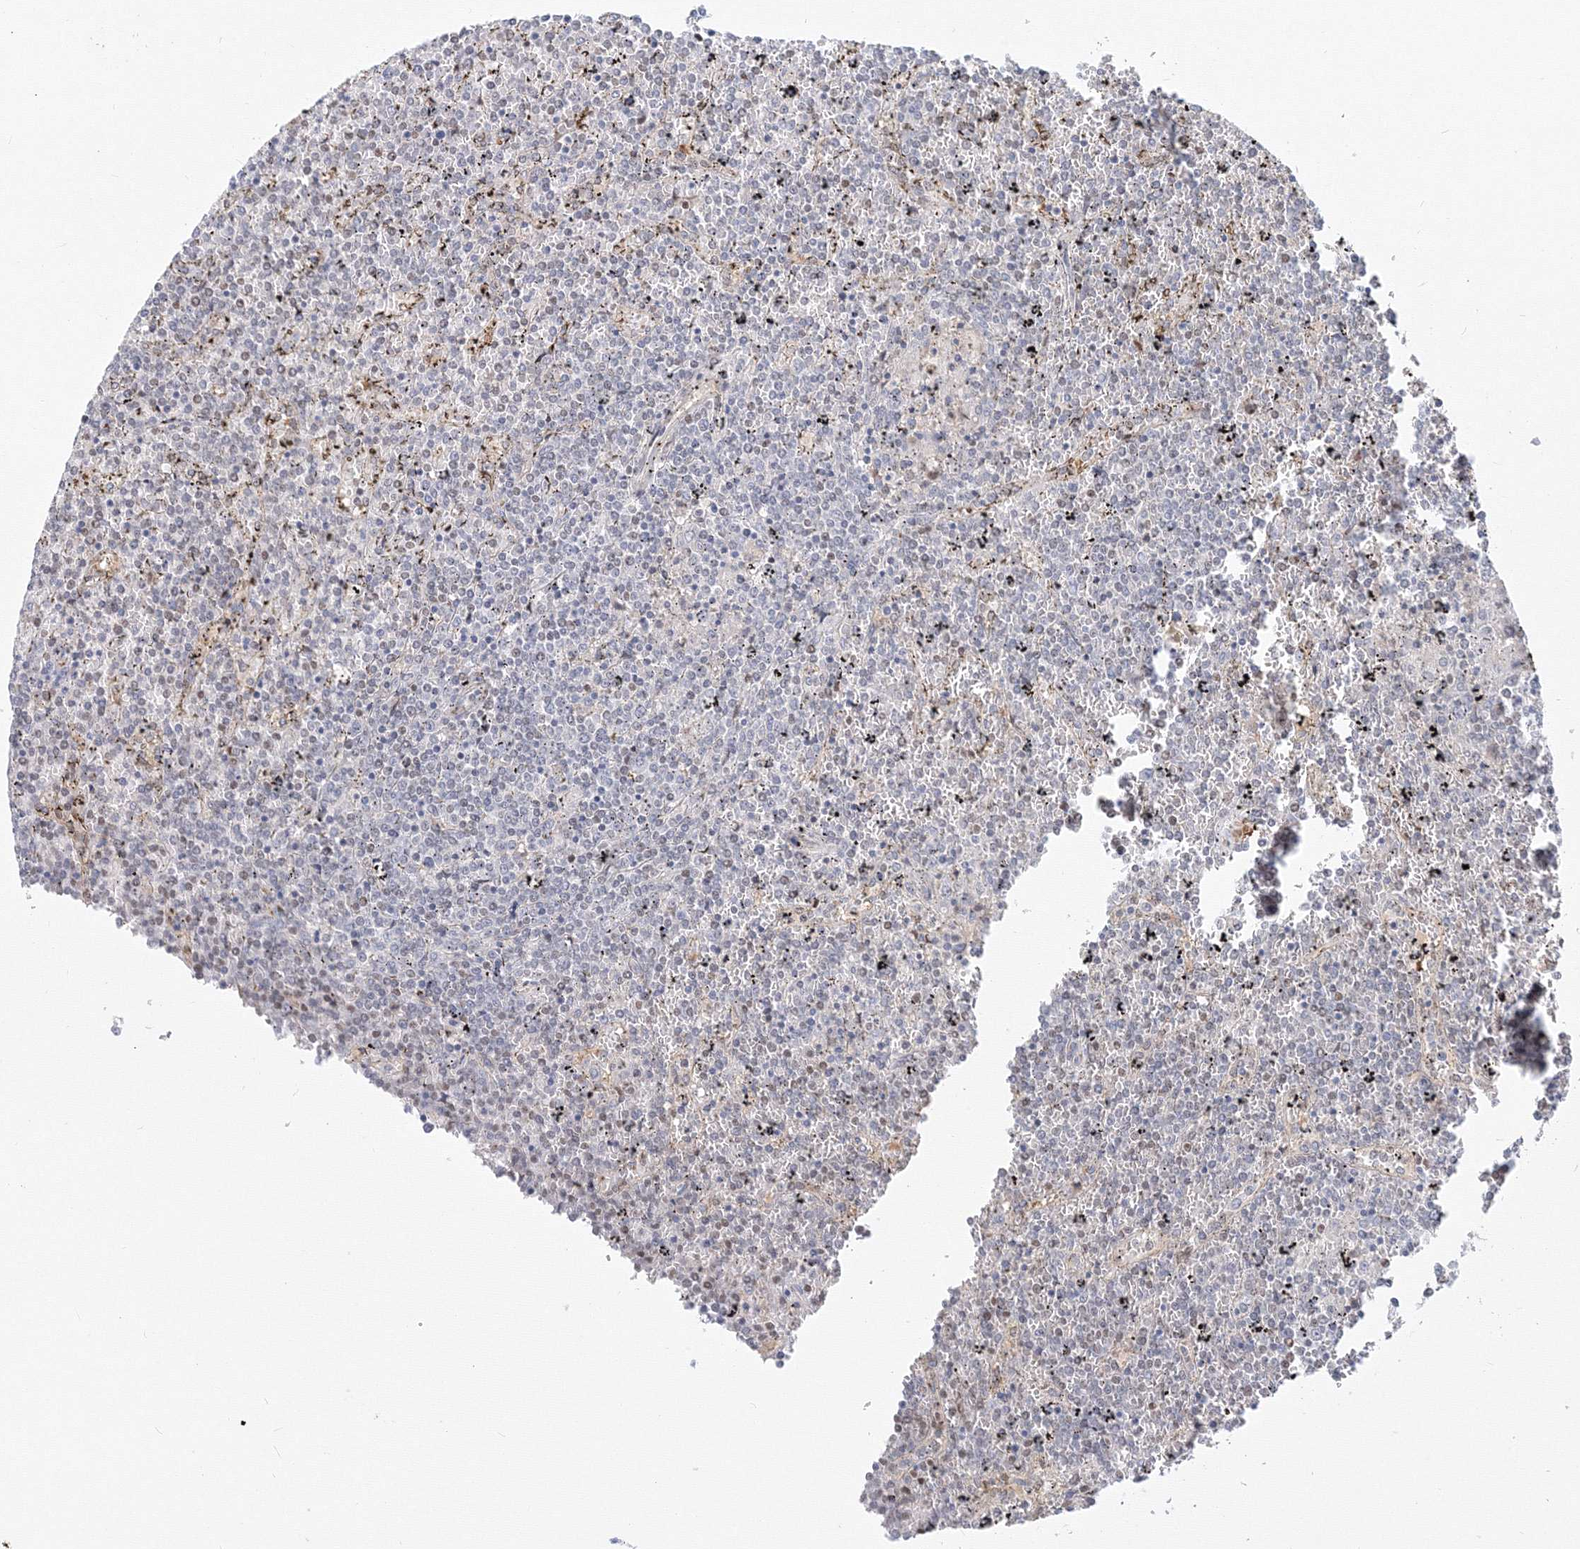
{"staining": {"intensity": "negative", "quantity": "none", "location": "none"}, "tissue": "lymphoma", "cell_type": "Tumor cells", "image_type": "cancer", "snomed": [{"axis": "morphology", "description": "Malignant lymphoma, non-Hodgkin's type, Low grade"}, {"axis": "topography", "description": "Spleen"}], "caption": "Immunohistochemistry of malignant lymphoma, non-Hodgkin's type (low-grade) displays no staining in tumor cells.", "gene": "ARHGAP21", "patient": {"sex": "female", "age": 19}}